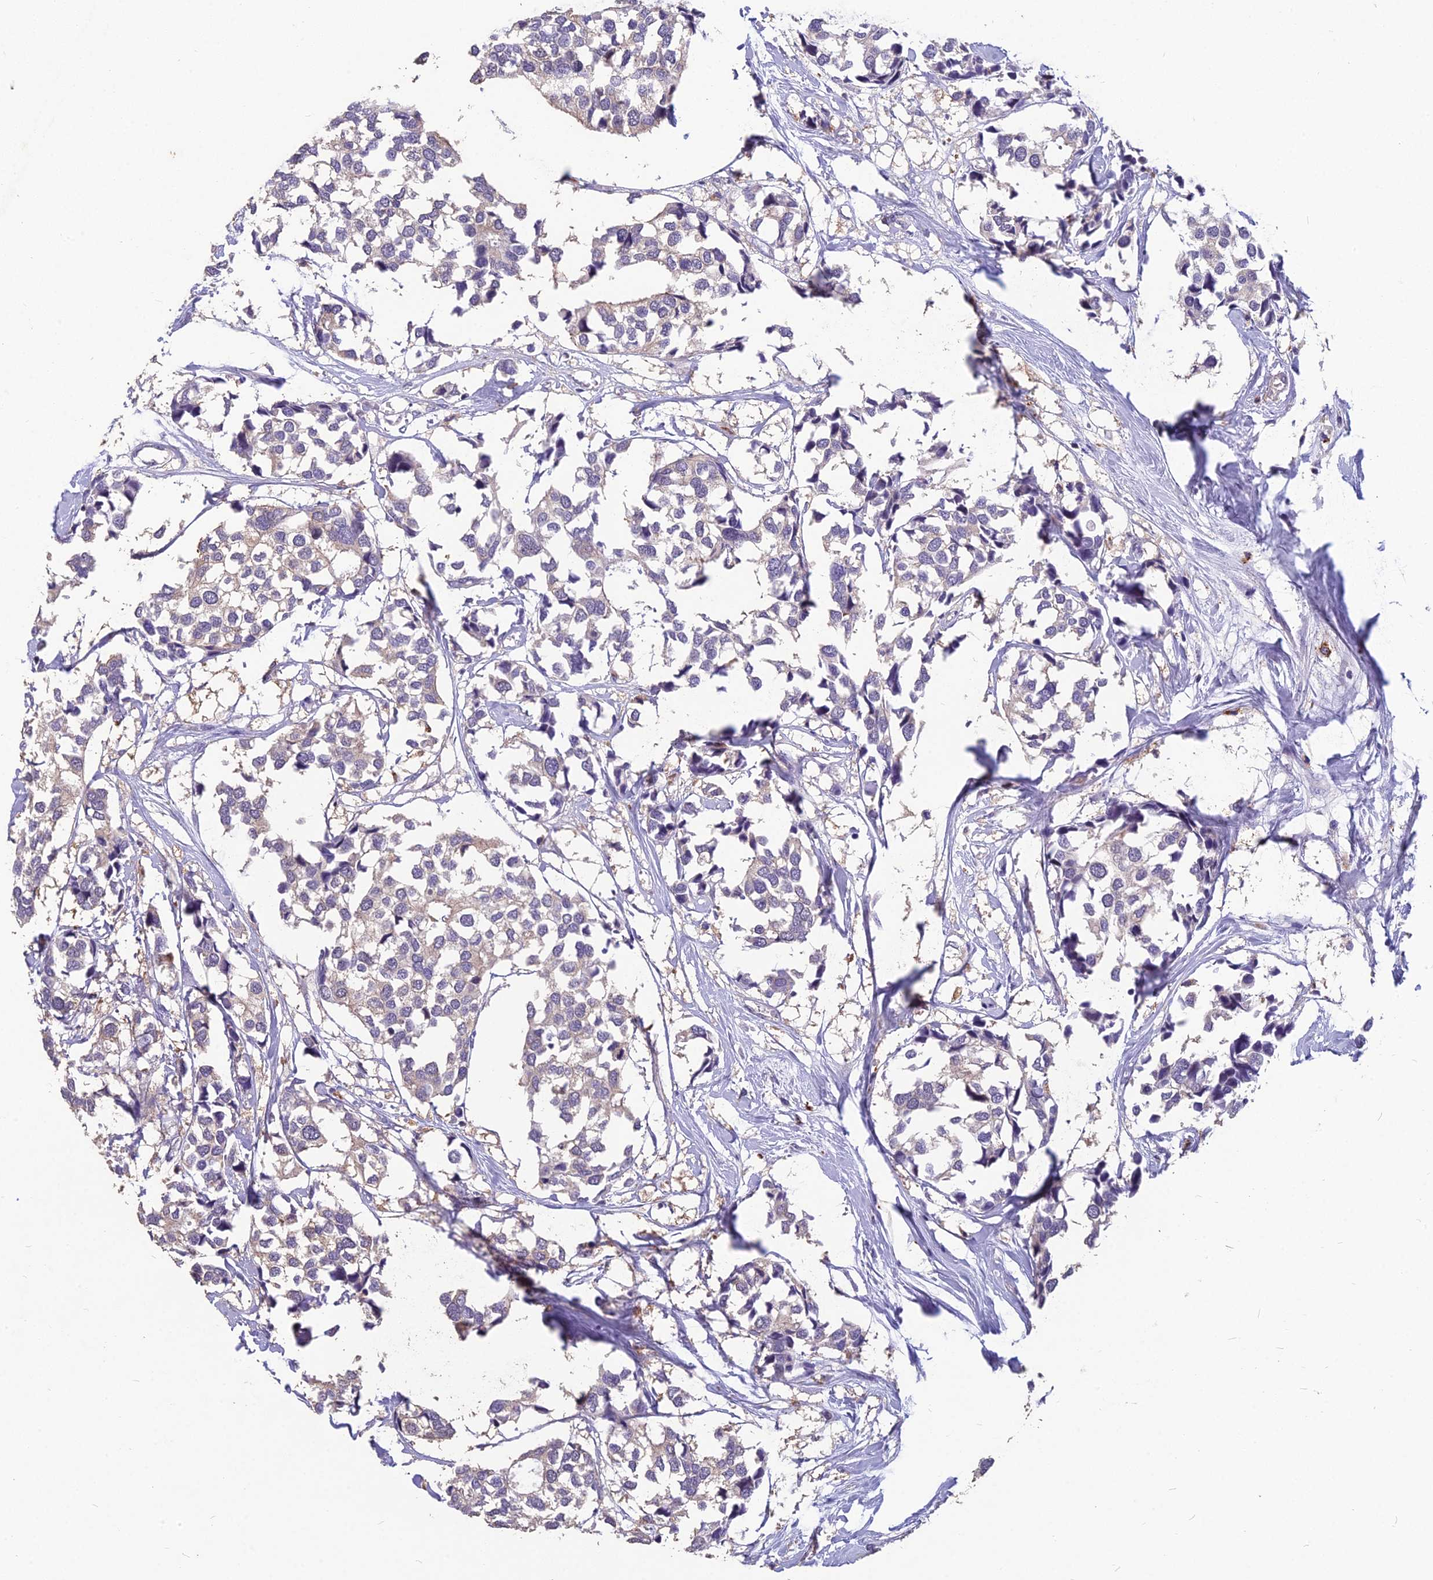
{"staining": {"intensity": "weak", "quantity": "<25%", "location": "cytoplasmic/membranous"}, "tissue": "breast cancer", "cell_type": "Tumor cells", "image_type": "cancer", "snomed": [{"axis": "morphology", "description": "Duct carcinoma"}, {"axis": "topography", "description": "Breast"}], "caption": "Breast invasive ductal carcinoma stained for a protein using immunohistochemistry (IHC) shows no positivity tumor cells.", "gene": "CEACAM16", "patient": {"sex": "female", "age": 83}}